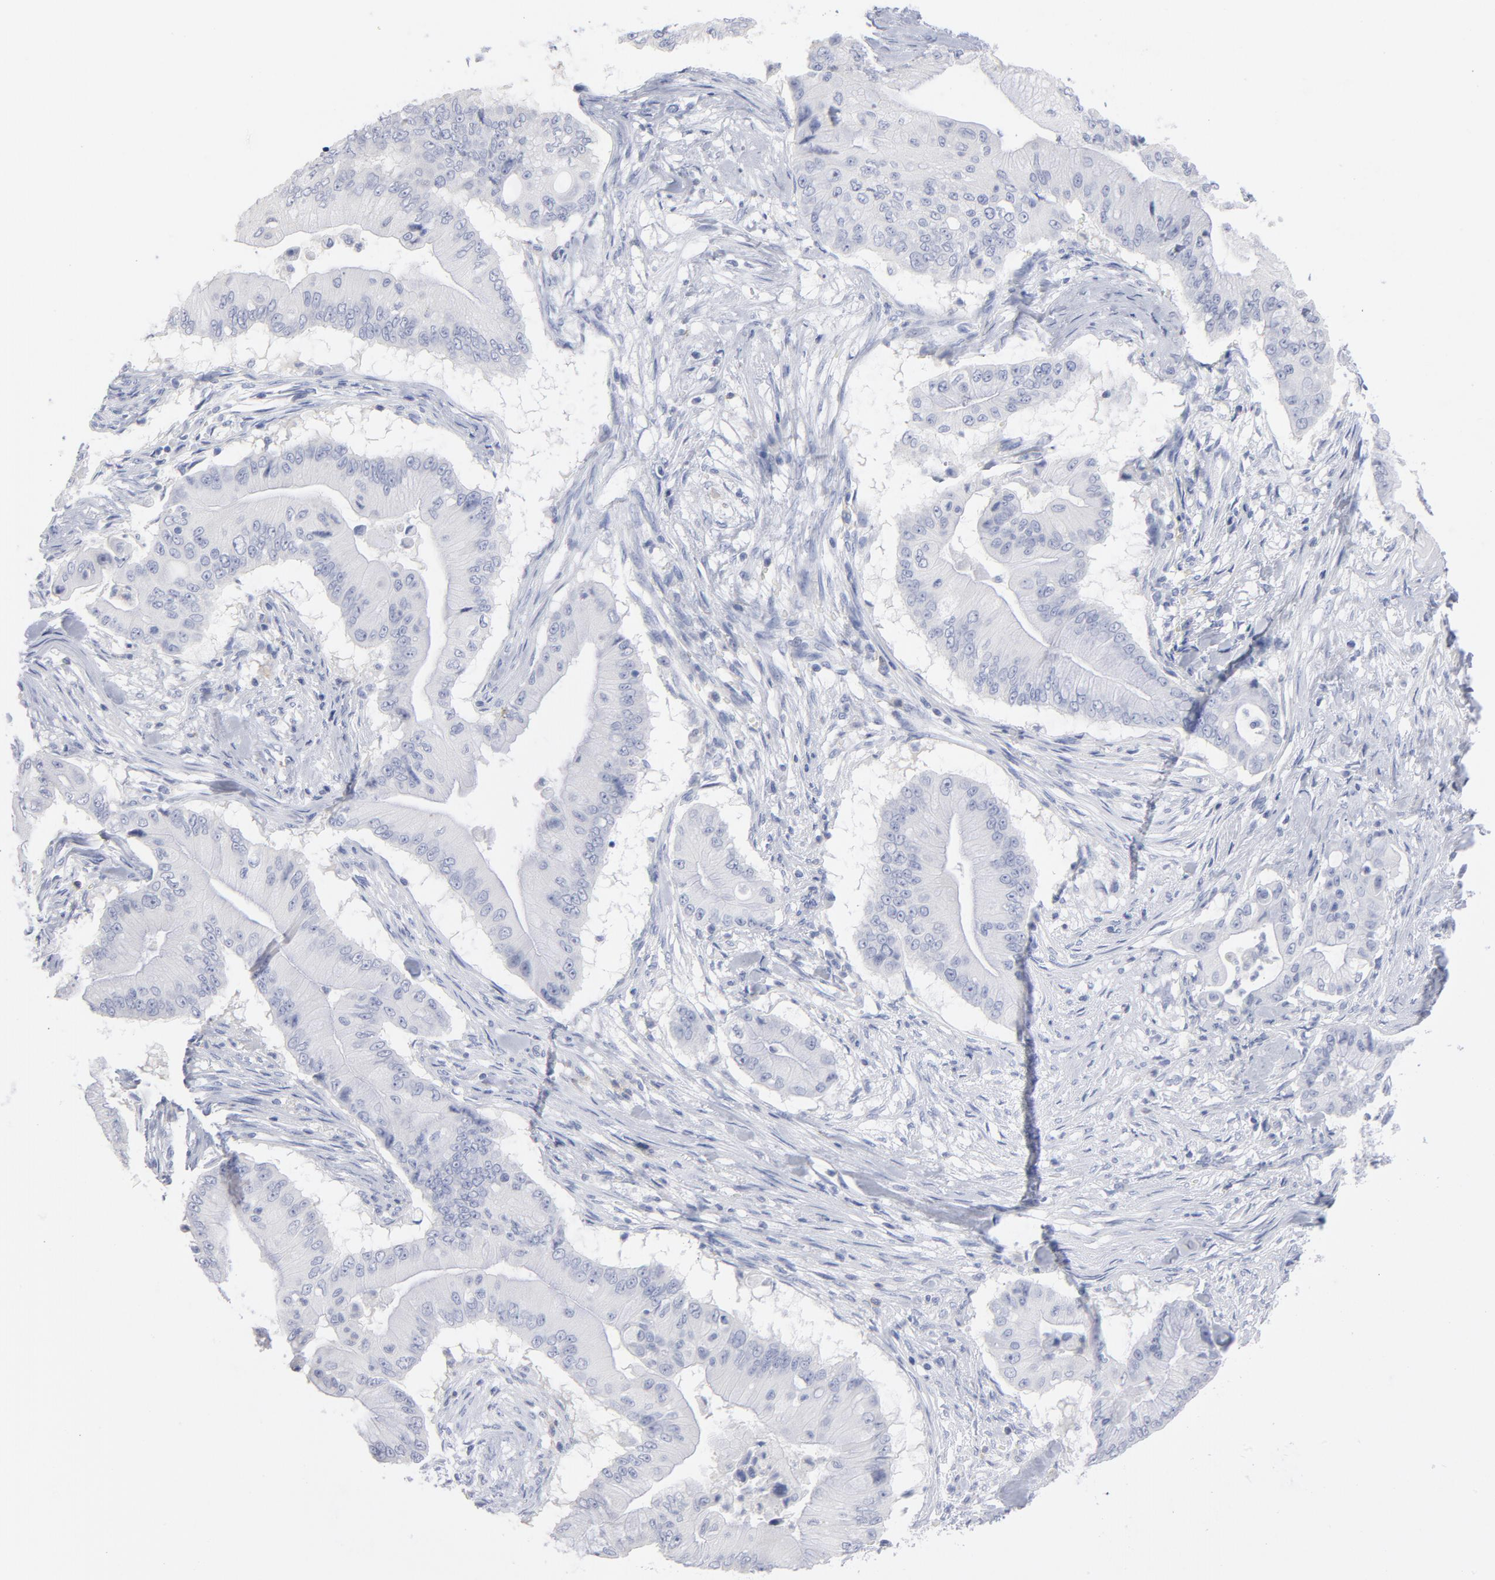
{"staining": {"intensity": "negative", "quantity": "none", "location": "none"}, "tissue": "pancreatic cancer", "cell_type": "Tumor cells", "image_type": "cancer", "snomed": [{"axis": "morphology", "description": "Adenocarcinoma, NOS"}, {"axis": "topography", "description": "Pancreas"}], "caption": "Adenocarcinoma (pancreatic) stained for a protein using IHC reveals no expression tumor cells.", "gene": "P2RY8", "patient": {"sex": "male", "age": 62}}